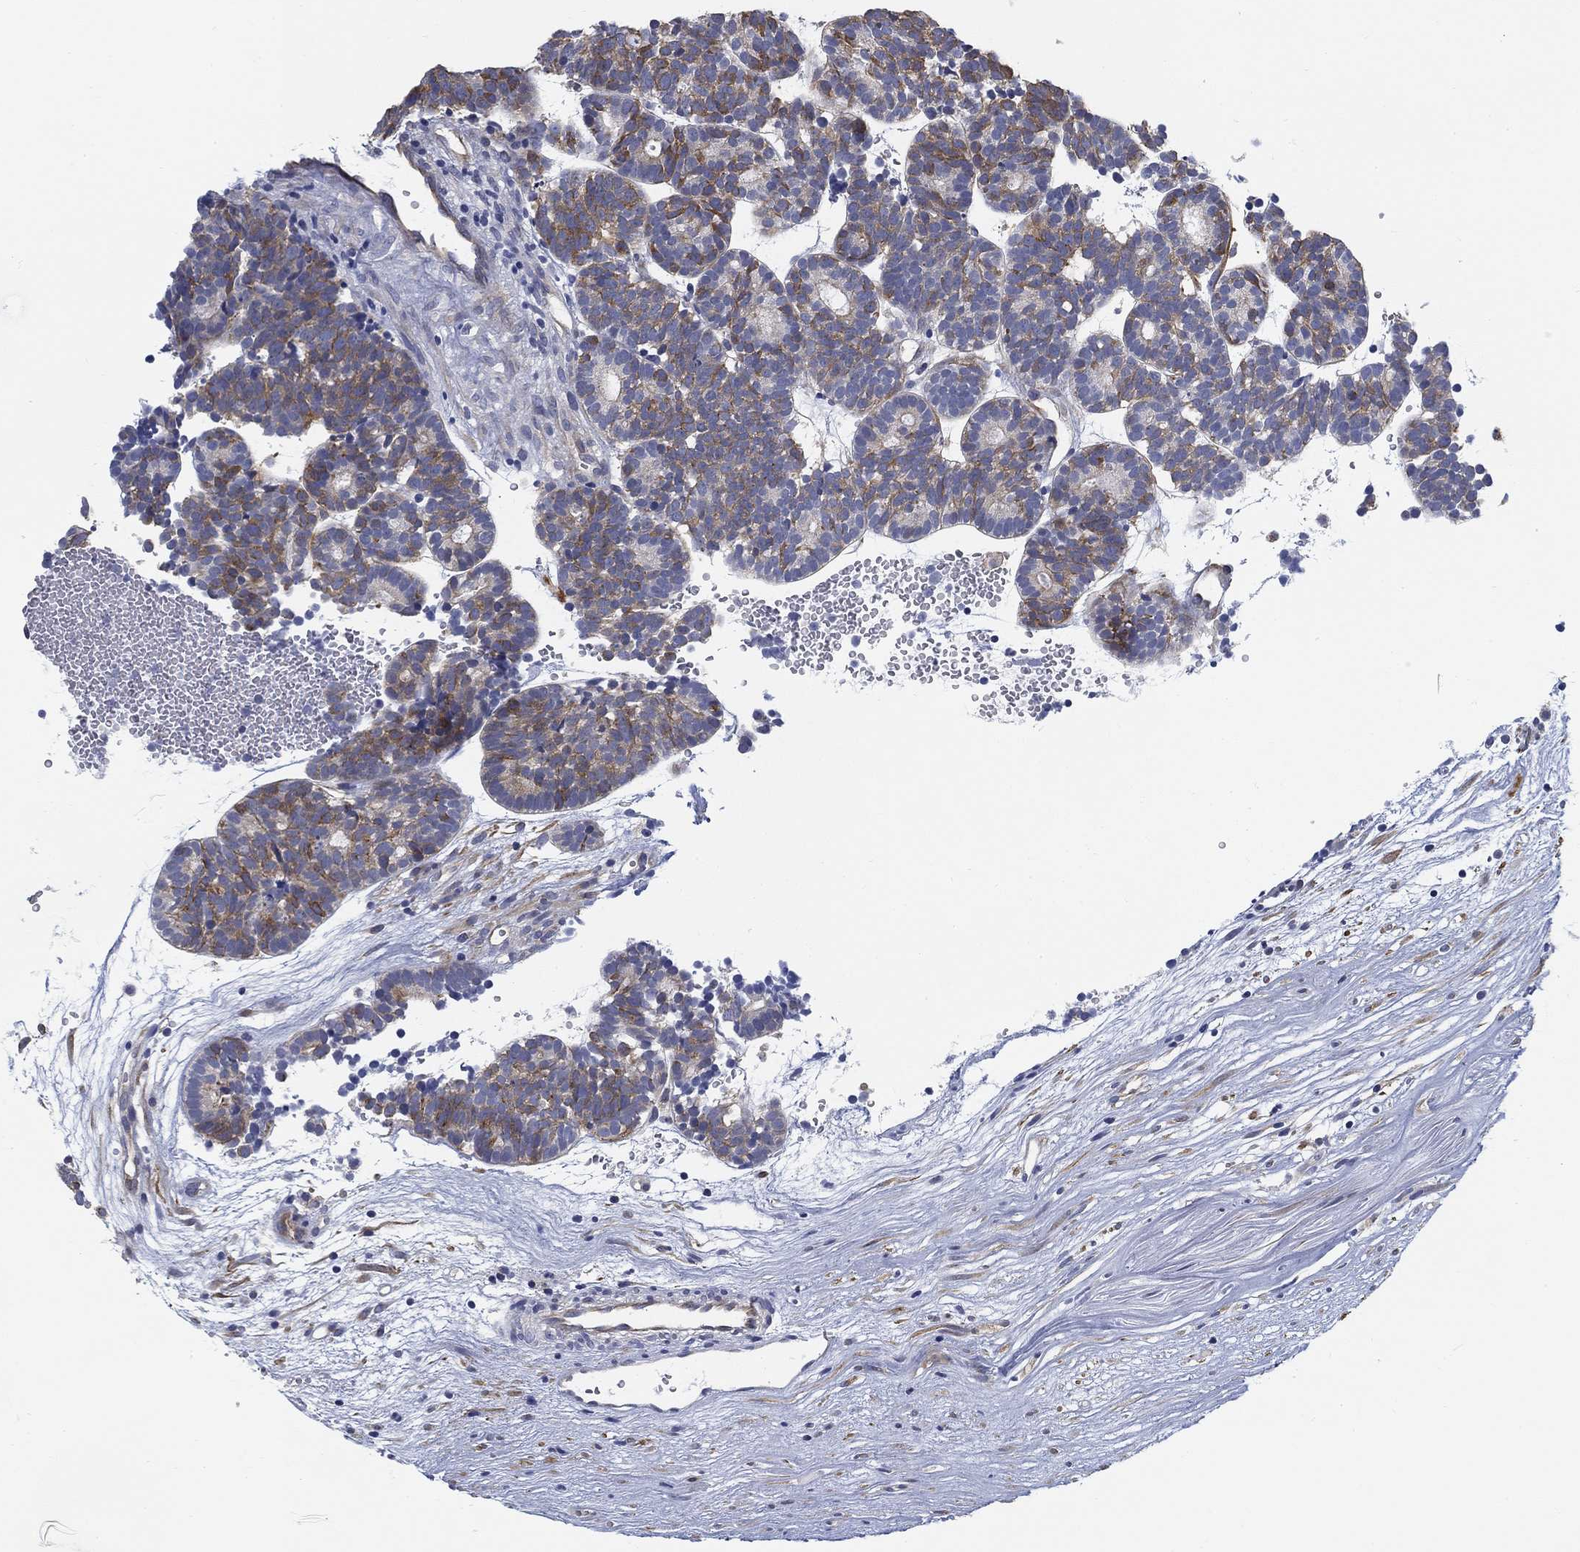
{"staining": {"intensity": "negative", "quantity": "none", "location": "none"}, "tissue": "head and neck cancer", "cell_type": "Tumor cells", "image_type": "cancer", "snomed": [{"axis": "morphology", "description": "Adenocarcinoma, NOS"}, {"axis": "topography", "description": "Head-Neck"}], "caption": "Immunohistochemical staining of head and neck cancer (adenocarcinoma) reveals no significant expression in tumor cells.", "gene": "SLC2A5", "patient": {"sex": "female", "age": 81}}